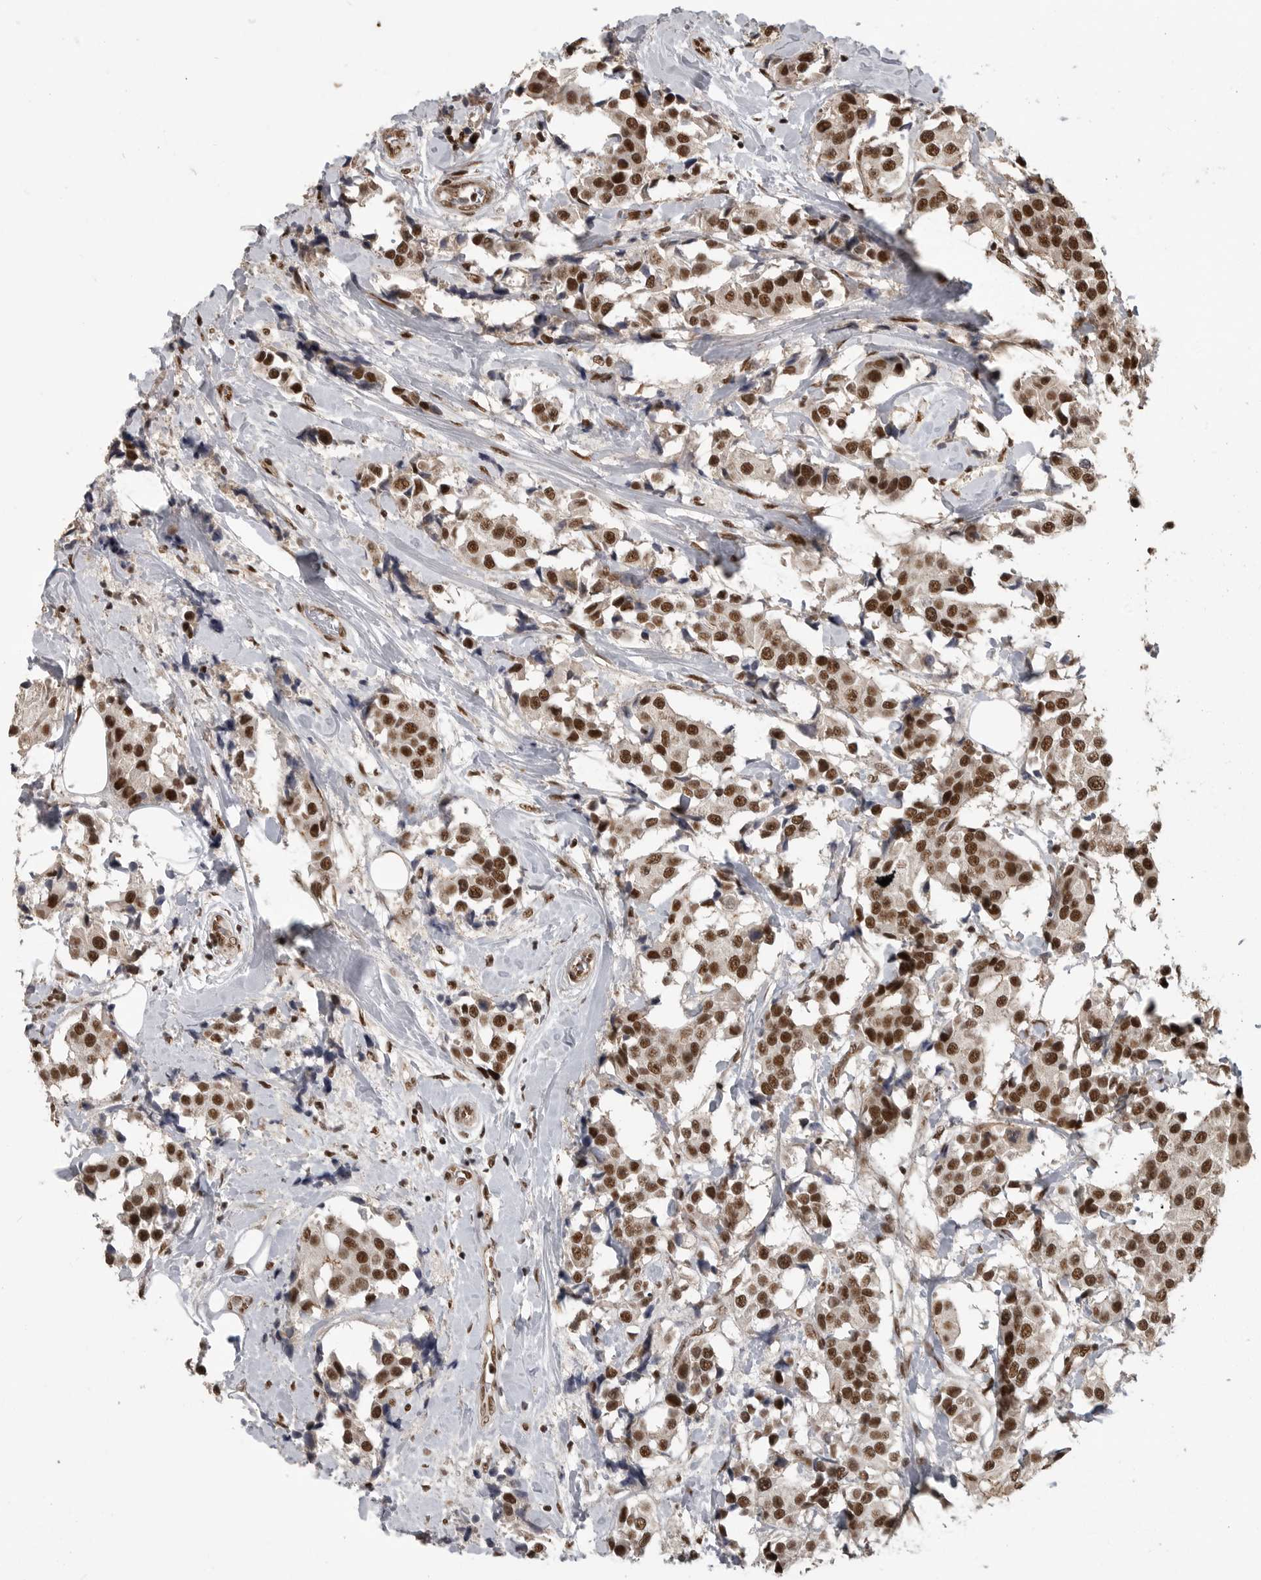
{"staining": {"intensity": "strong", "quantity": ">75%", "location": "nuclear"}, "tissue": "breast cancer", "cell_type": "Tumor cells", "image_type": "cancer", "snomed": [{"axis": "morphology", "description": "Normal tissue, NOS"}, {"axis": "morphology", "description": "Duct carcinoma"}, {"axis": "topography", "description": "Breast"}], "caption": "Human invasive ductal carcinoma (breast) stained with a brown dye demonstrates strong nuclear positive positivity in about >75% of tumor cells.", "gene": "CBLL1", "patient": {"sex": "female", "age": 39}}